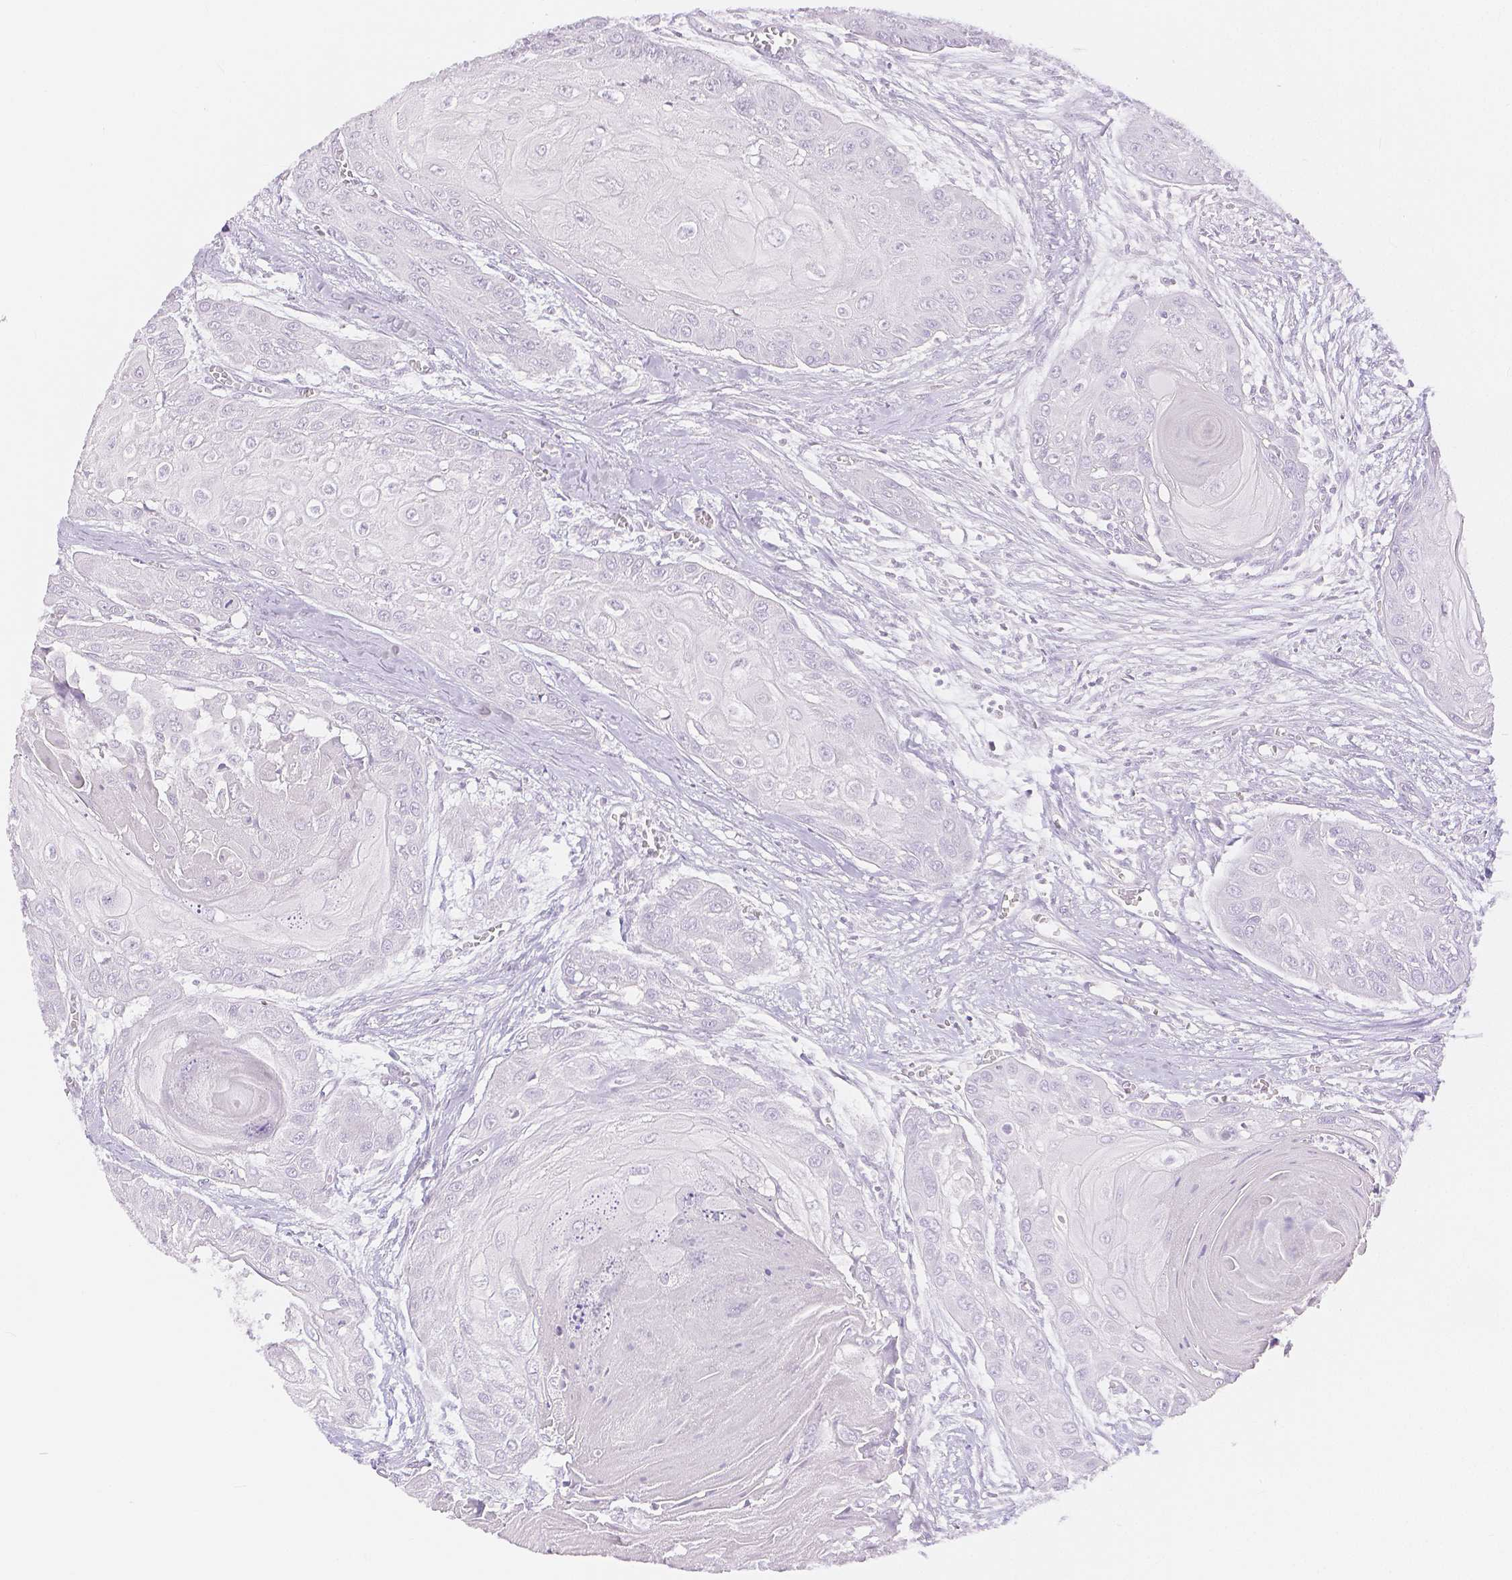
{"staining": {"intensity": "negative", "quantity": "none", "location": "none"}, "tissue": "head and neck cancer", "cell_type": "Tumor cells", "image_type": "cancer", "snomed": [{"axis": "morphology", "description": "Squamous cell carcinoma, NOS"}, {"axis": "topography", "description": "Oral tissue"}, {"axis": "topography", "description": "Head-Neck"}], "caption": "Immunohistochemistry photomicrograph of human head and neck cancer stained for a protein (brown), which shows no positivity in tumor cells.", "gene": "SLC27A5", "patient": {"sex": "male", "age": 71}}